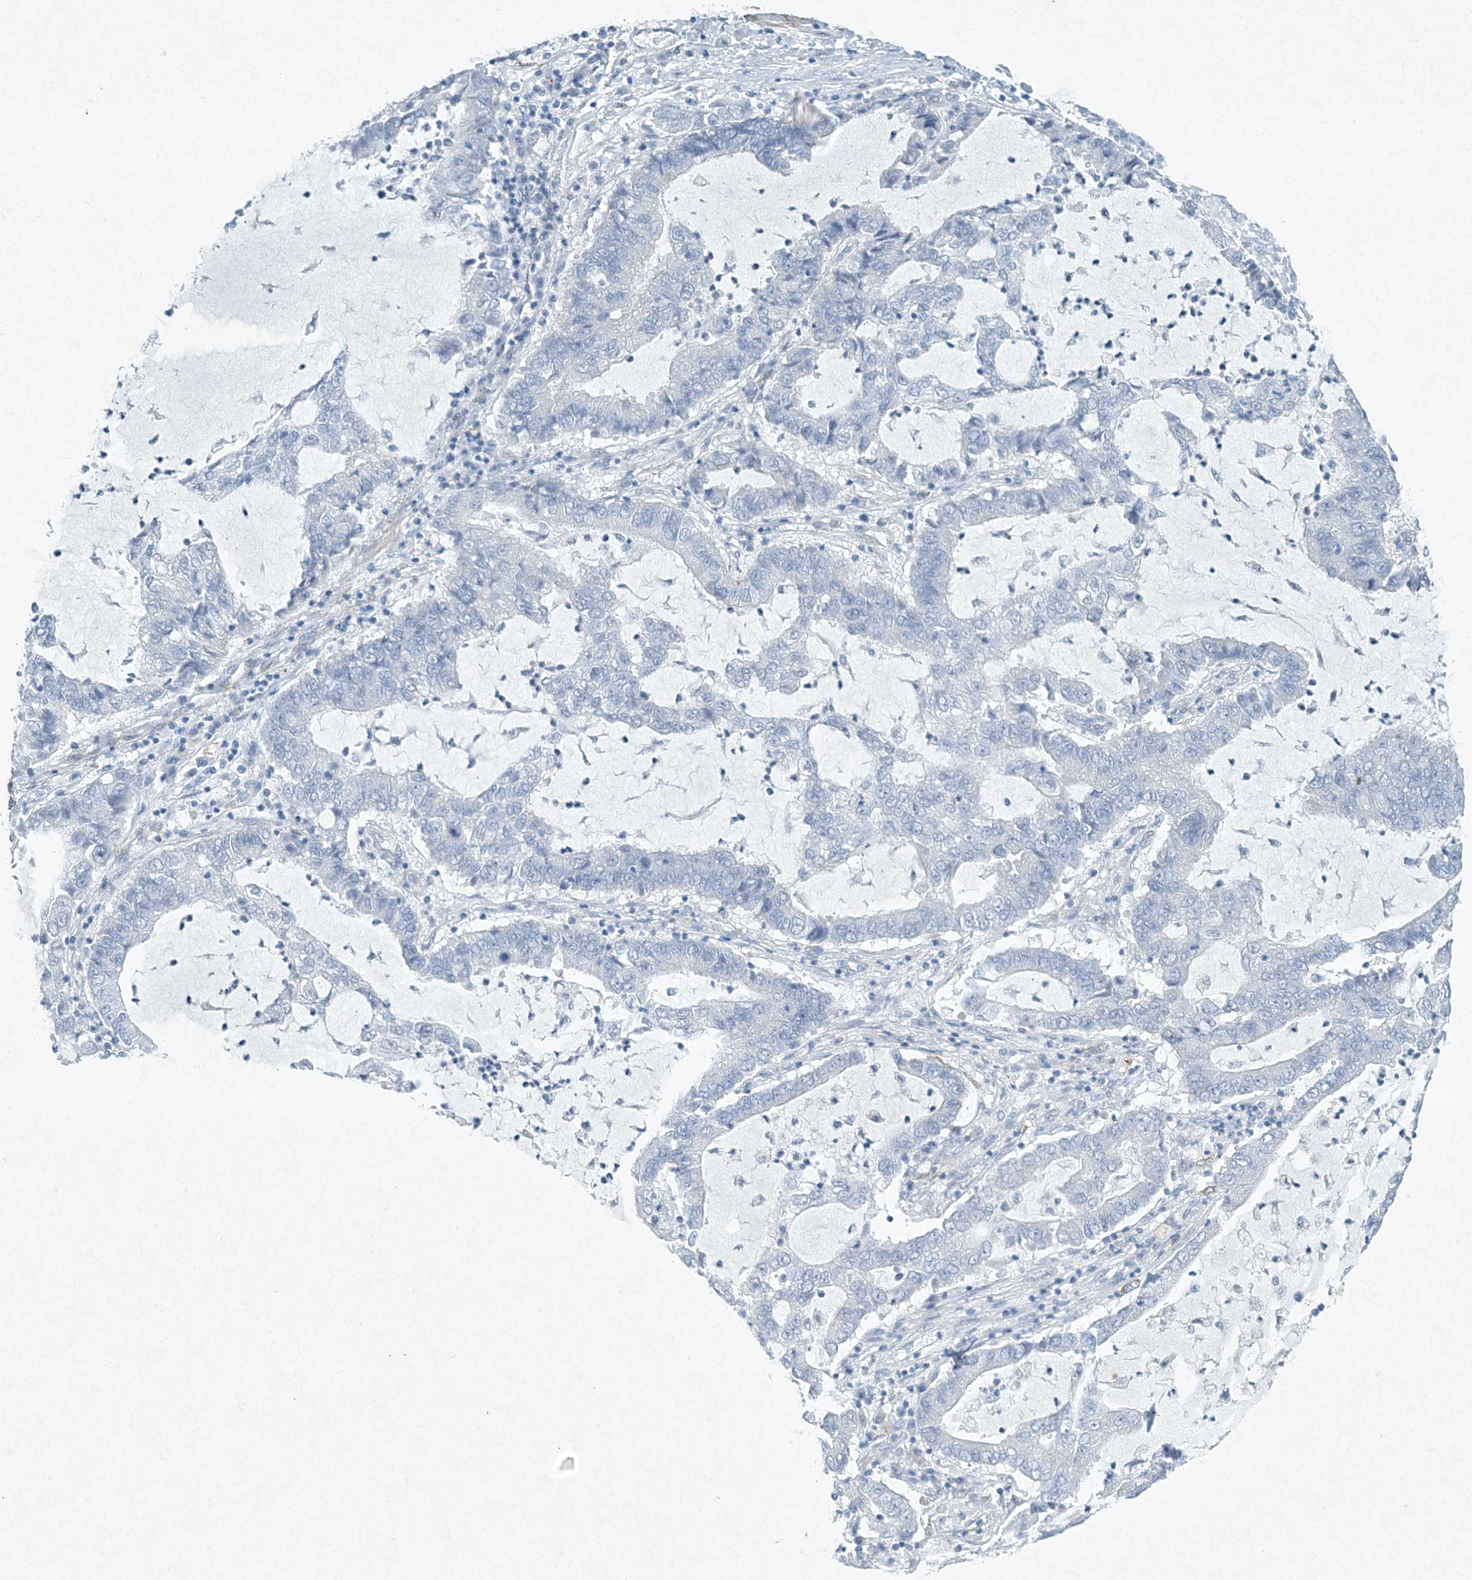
{"staining": {"intensity": "negative", "quantity": "none", "location": "none"}, "tissue": "lung cancer", "cell_type": "Tumor cells", "image_type": "cancer", "snomed": [{"axis": "morphology", "description": "Adenocarcinoma, NOS"}, {"axis": "topography", "description": "Lung"}], "caption": "There is no significant positivity in tumor cells of lung cancer (adenocarcinoma).", "gene": "PGM5", "patient": {"sex": "female", "age": 51}}